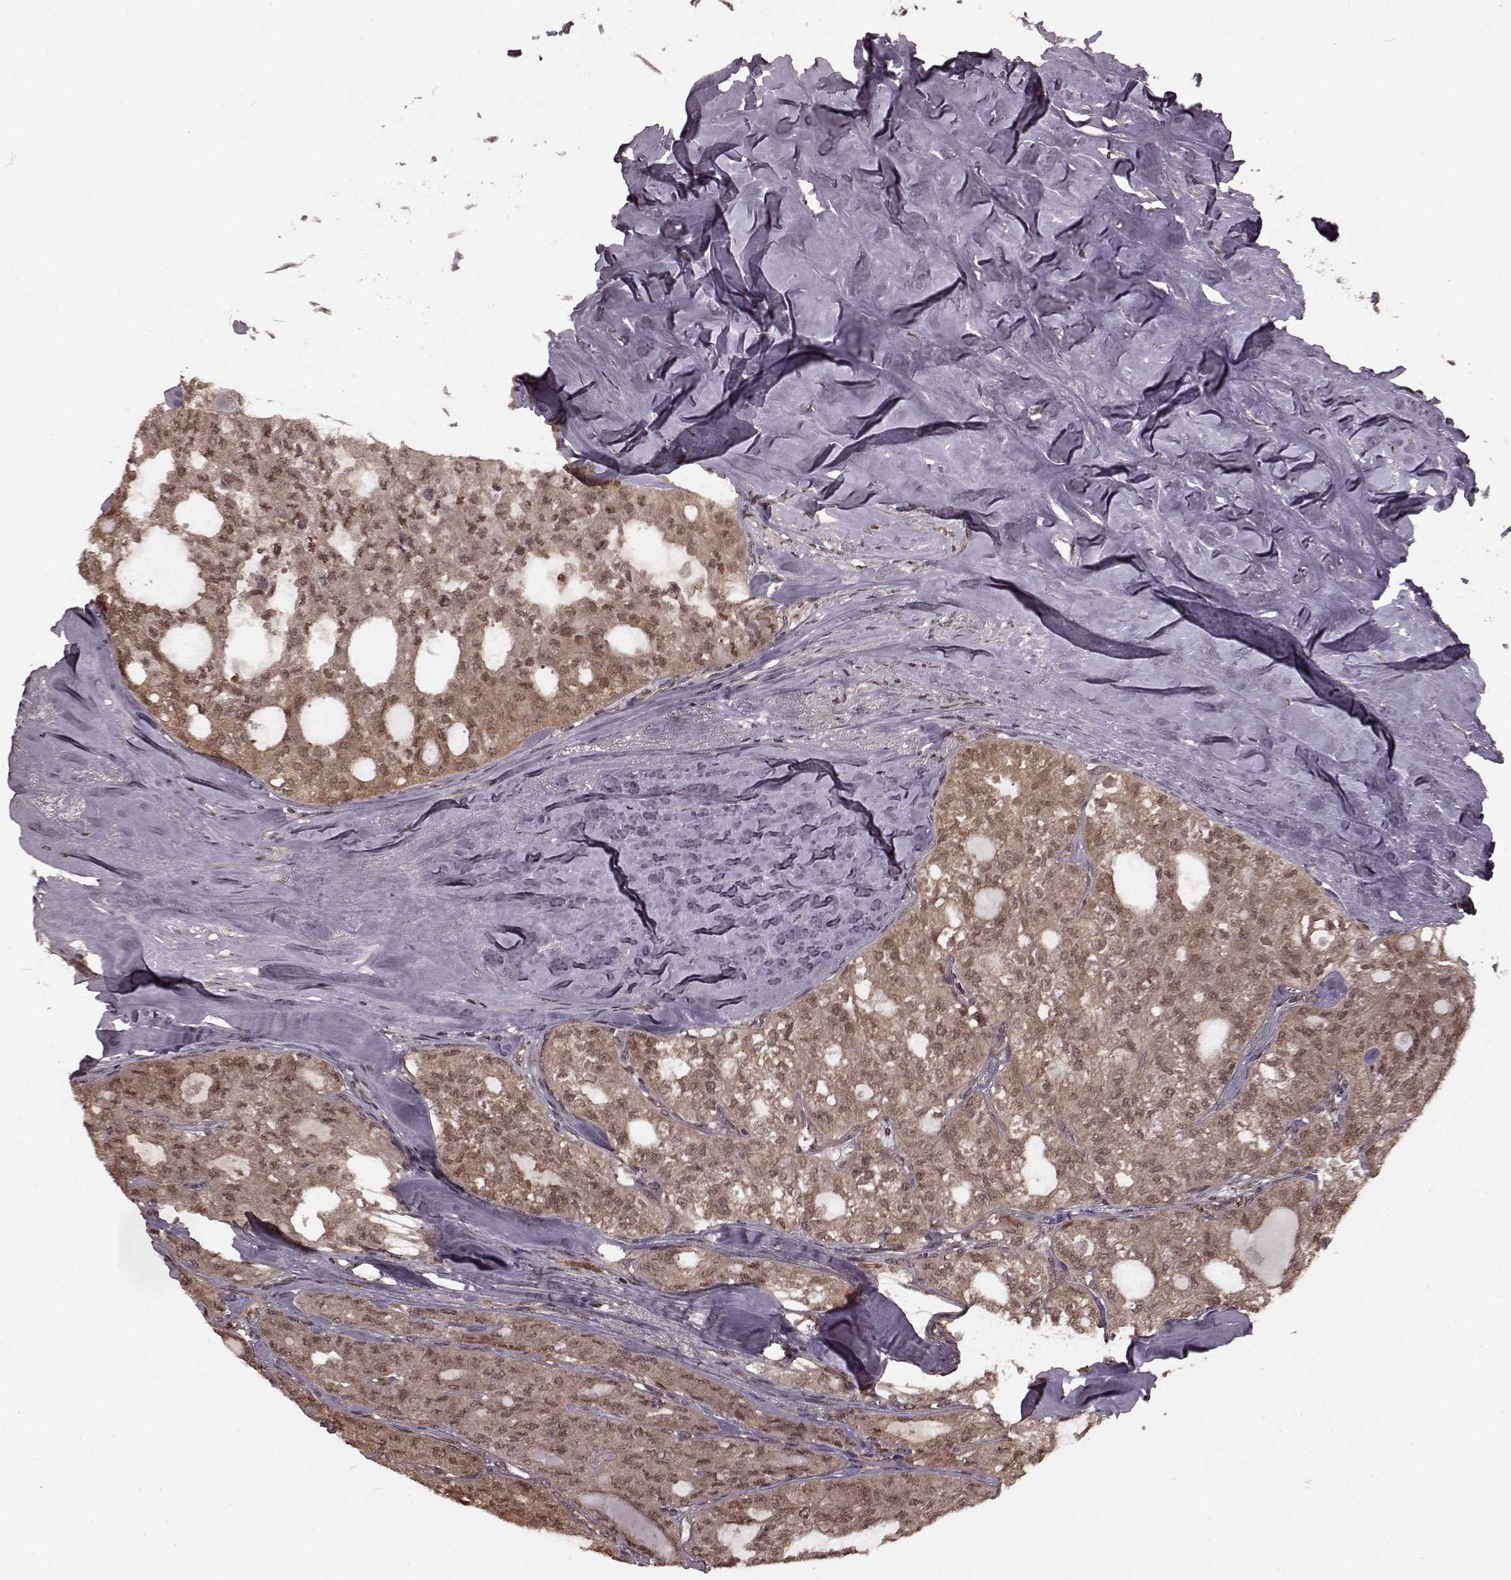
{"staining": {"intensity": "moderate", "quantity": ">75%", "location": "cytoplasmic/membranous,nuclear"}, "tissue": "thyroid cancer", "cell_type": "Tumor cells", "image_type": "cancer", "snomed": [{"axis": "morphology", "description": "Follicular adenoma carcinoma, NOS"}, {"axis": "topography", "description": "Thyroid gland"}], "caption": "Protein expression analysis of human thyroid follicular adenoma carcinoma reveals moderate cytoplasmic/membranous and nuclear expression in approximately >75% of tumor cells.", "gene": "GSS", "patient": {"sex": "male", "age": 75}}